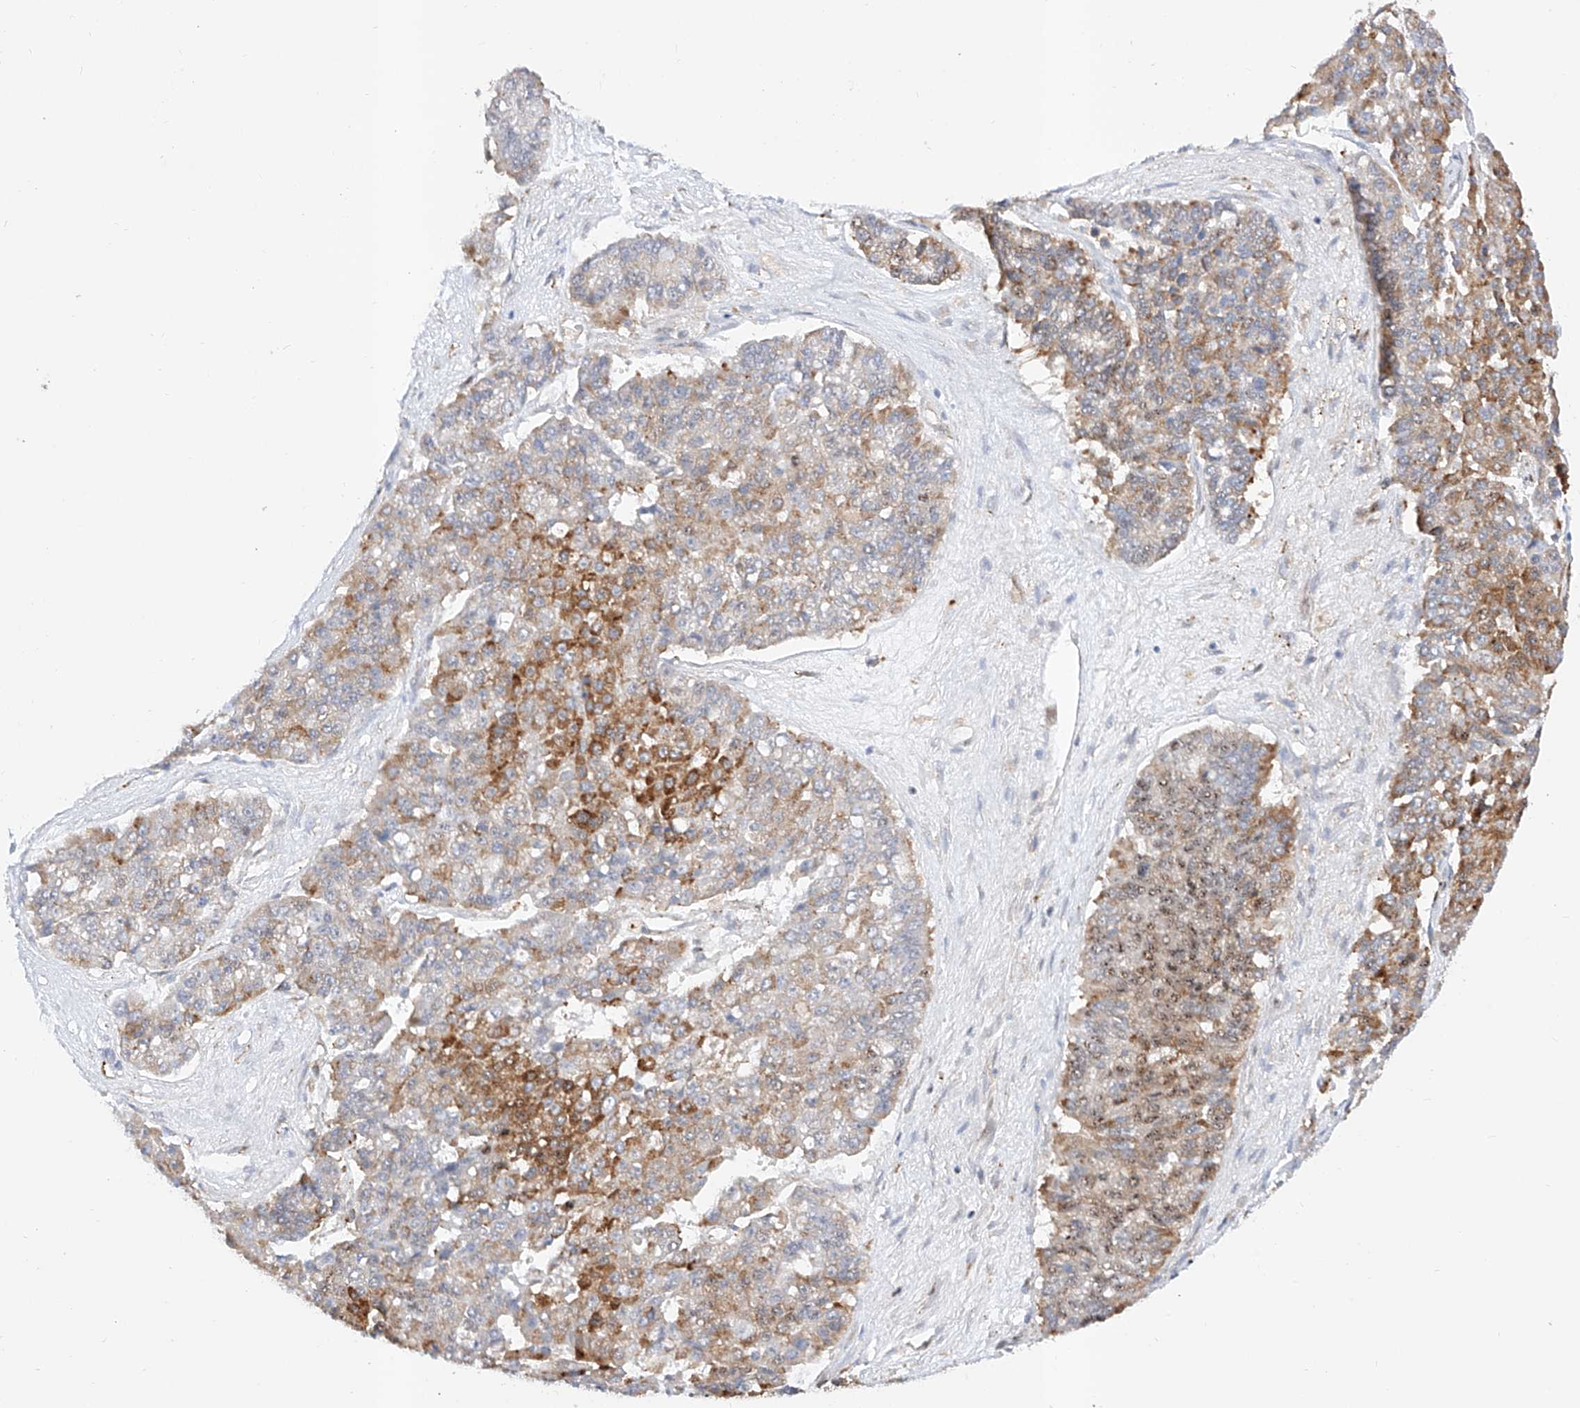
{"staining": {"intensity": "moderate", "quantity": "25%-75%", "location": "cytoplasmic/membranous,nuclear"}, "tissue": "pancreatic cancer", "cell_type": "Tumor cells", "image_type": "cancer", "snomed": [{"axis": "morphology", "description": "Adenocarcinoma, NOS"}, {"axis": "topography", "description": "Pancreas"}], "caption": "Adenocarcinoma (pancreatic) tissue displays moderate cytoplasmic/membranous and nuclear staining in approximately 25%-75% of tumor cells, visualized by immunohistochemistry.", "gene": "ATXN7L2", "patient": {"sex": "male", "age": 50}}